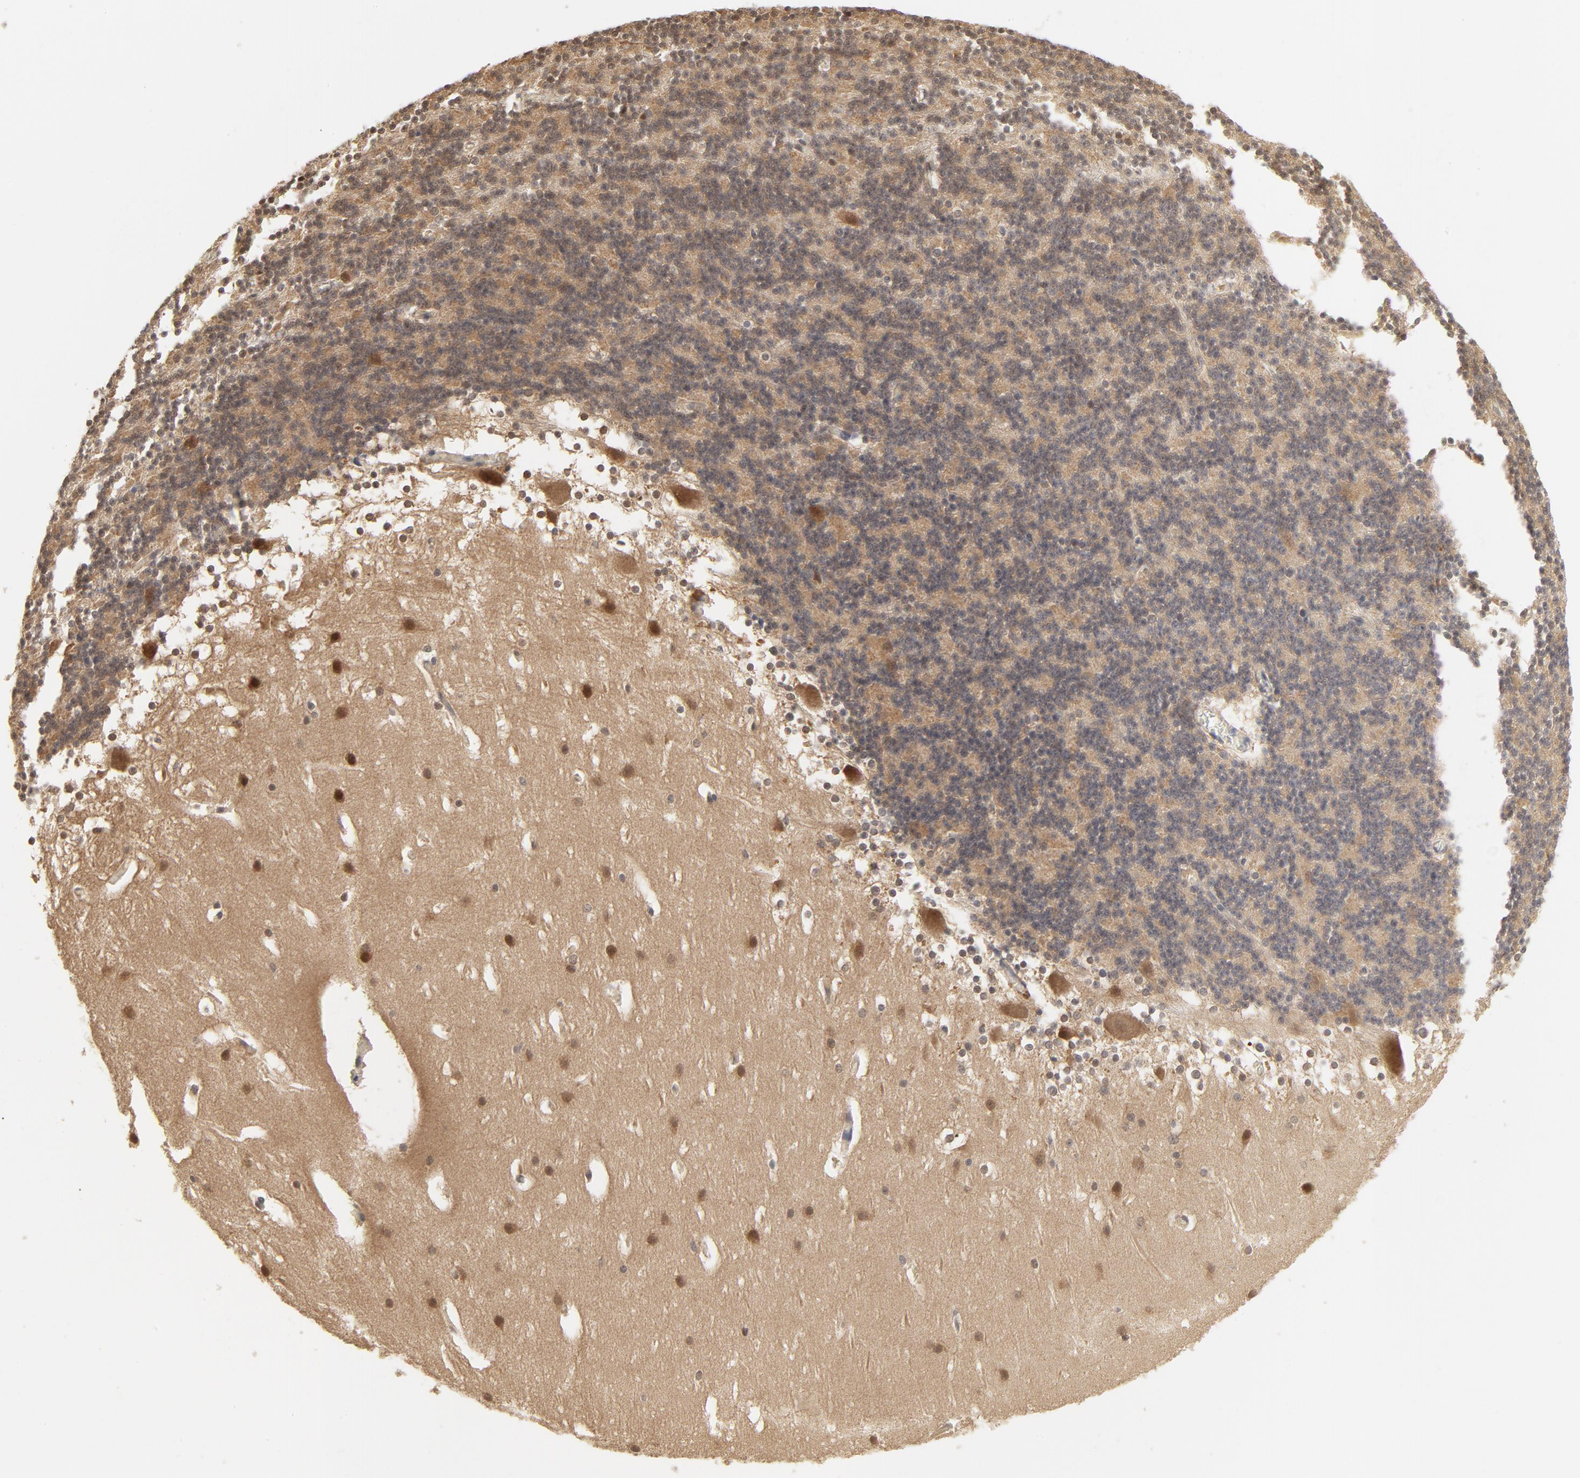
{"staining": {"intensity": "weak", "quantity": ">75%", "location": "cytoplasmic/membranous,nuclear"}, "tissue": "cerebellum", "cell_type": "Cells in granular layer", "image_type": "normal", "snomed": [{"axis": "morphology", "description": "Normal tissue, NOS"}, {"axis": "topography", "description": "Cerebellum"}], "caption": "IHC photomicrograph of normal human cerebellum stained for a protein (brown), which shows low levels of weak cytoplasmic/membranous,nuclear positivity in approximately >75% of cells in granular layer.", "gene": "NEDD8", "patient": {"sex": "female", "age": 19}}